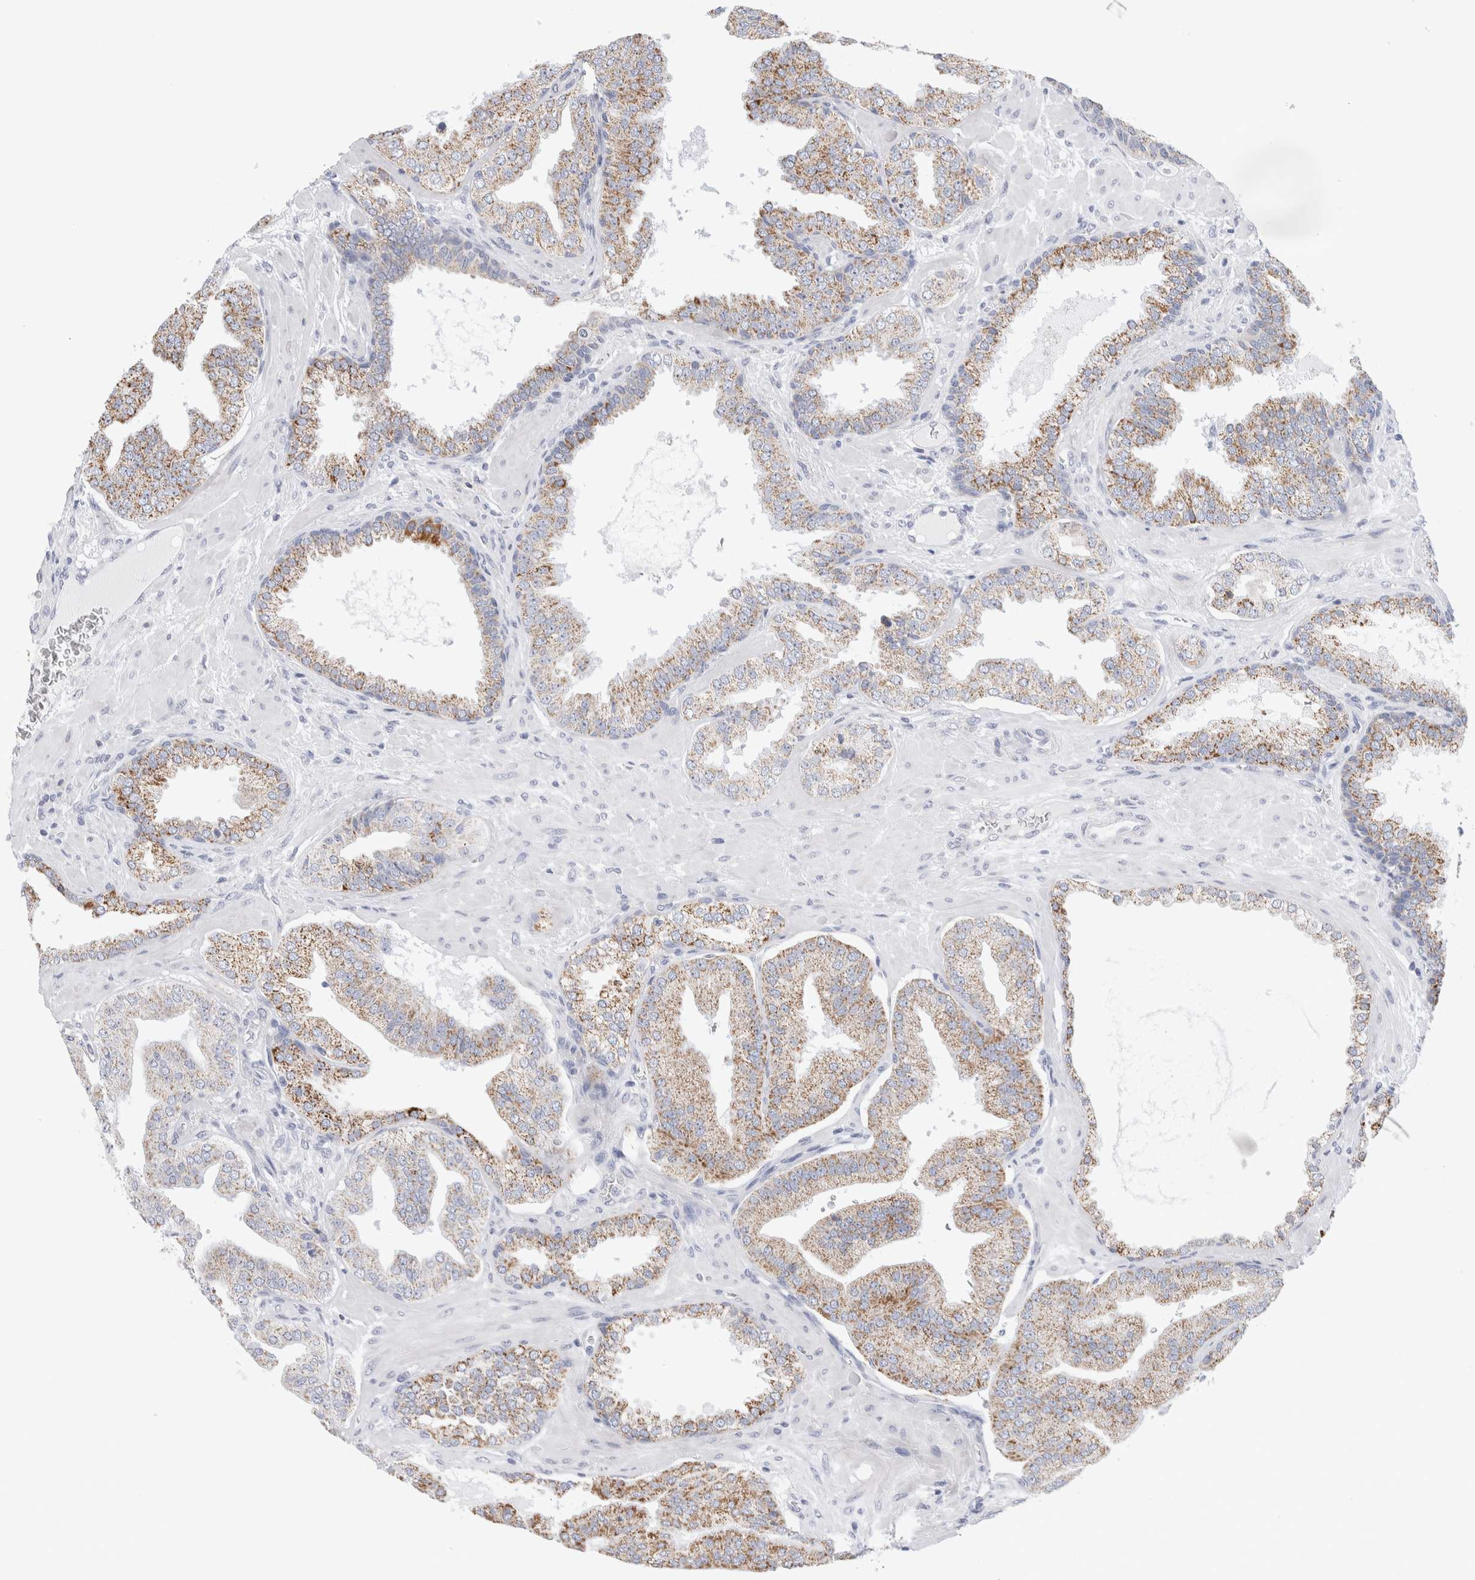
{"staining": {"intensity": "moderate", "quantity": ">75%", "location": "cytoplasmic/membranous"}, "tissue": "prostate cancer", "cell_type": "Tumor cells", "image_type": "cancer", "snomed": [{"axis": "morphology", "description": "Adenocarcinoma, Low grade"}, {"axis": "topography", "description": "Prostate"}], "caption": "Tumor cells show medium levels of moderate cytoplasmic/membranous positivity in about >75% of cells in prostate low-grade adenocarcinoma.", "gene": "ECHDC2", "patient": {"sex": "male", "age": 62}}